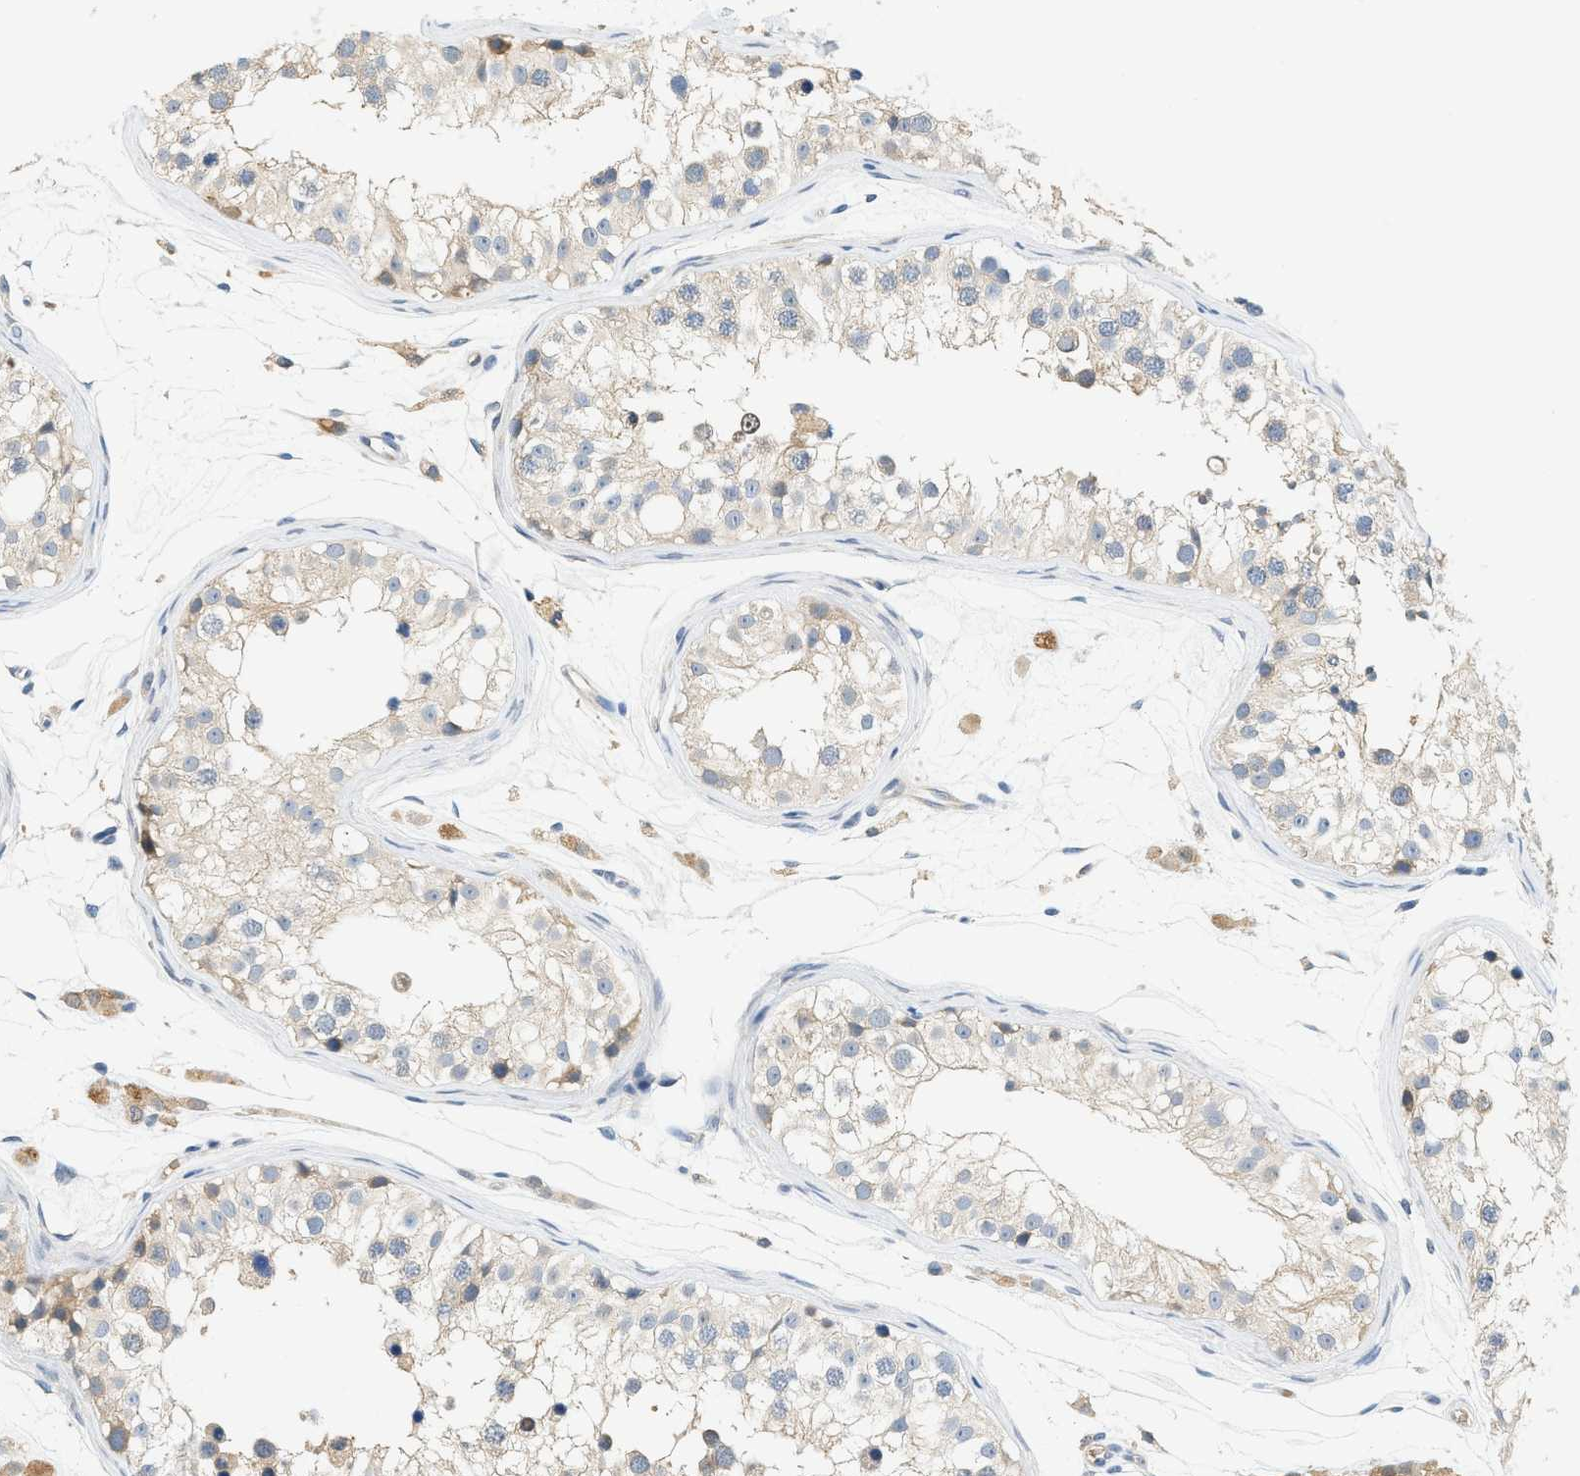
{"staining": {"intensity": "weak", "quantity": "25%-75%", "location": "cytoplasmic/membranous"}, "tissue": "testis", "cell_type": "Cells in seminiferous ducts", "image_type": "normal", "snomed": [{"axis": "morphology", "description": "Normal tissue, NOS"}, {"axis": "morphology", "description": "Adenocarcinoma, metastatic, NOS"}, {"axis": "topography", "description": "Testis"}], "caption": "Immunohistochemistry staining of normal testis, which reveals low levels of weak cytoplasmic/membranous positivity in approximately 25%-75% of cells in seminiferous ducts indicating weak cytoplasmic/membranous protein staining. The staining was performed using DAB (3,3'-diaminobenzidine) (brown) for protein detection and nuclei were counterstained in hematoxylin (blue).", "gene": "CYTH2", "patient": {"sex": "male", "age": 26}}